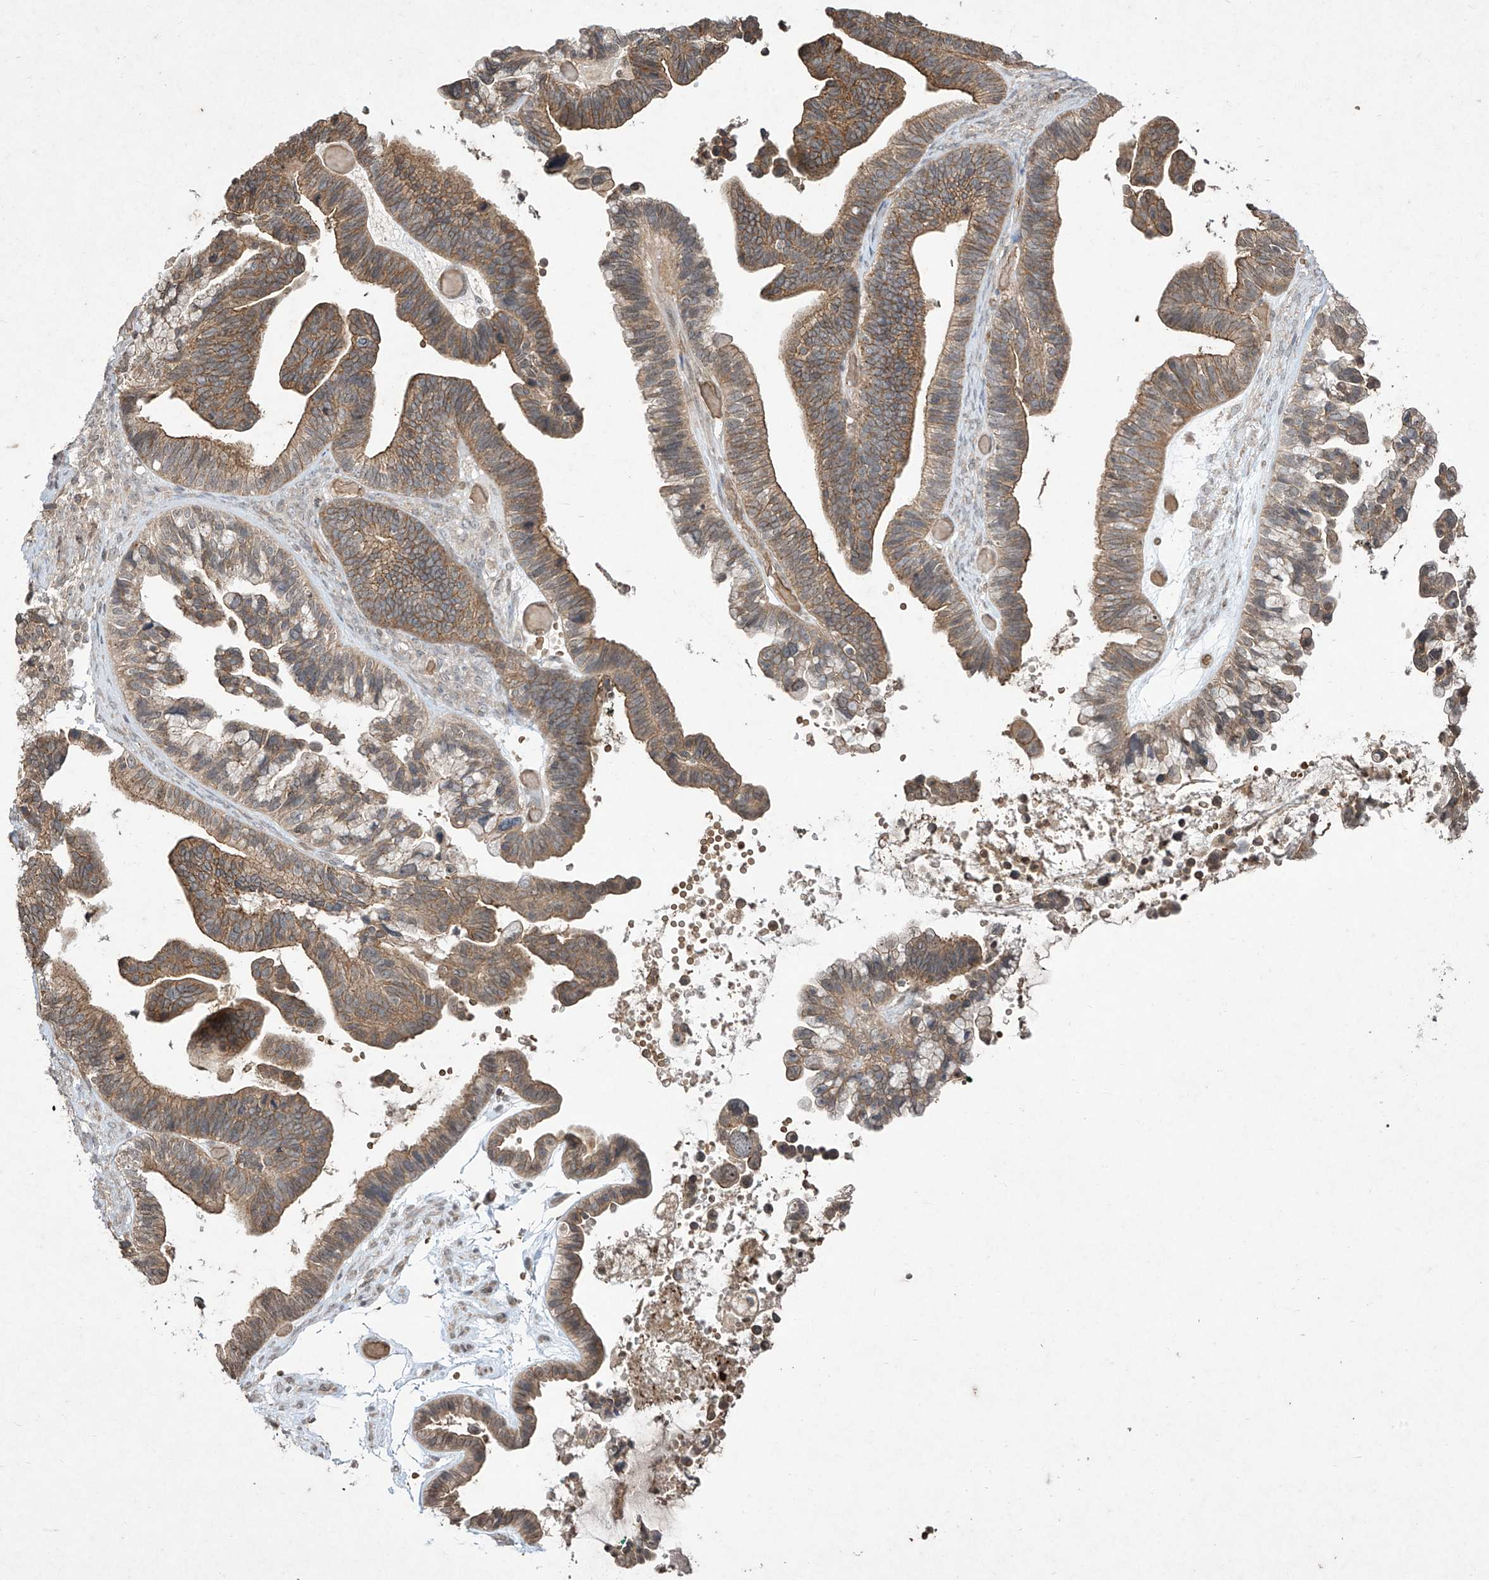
{"staining": {"intensity": "moderate", "quantity": ">75%", "location": "cytoplasmic/membranous"}, "tissue": "ovarian cancer", "cell_type": "Tumor cells", "image_type": "cancer", "snomed": [{"axis": "morphology", "description": "Cystadenocarcinoma, serous, NOS"}, {"axis": "topography", "description": "Ovary"}], "caption": "Immunohistochemical staining of ovarian cancer demonstrates moderate cytoplasmic/membranous protein positivity in approximately >75% of tumor cells.", "gene": "MATN2", "patient": {"sex": "female", "age": 56}}